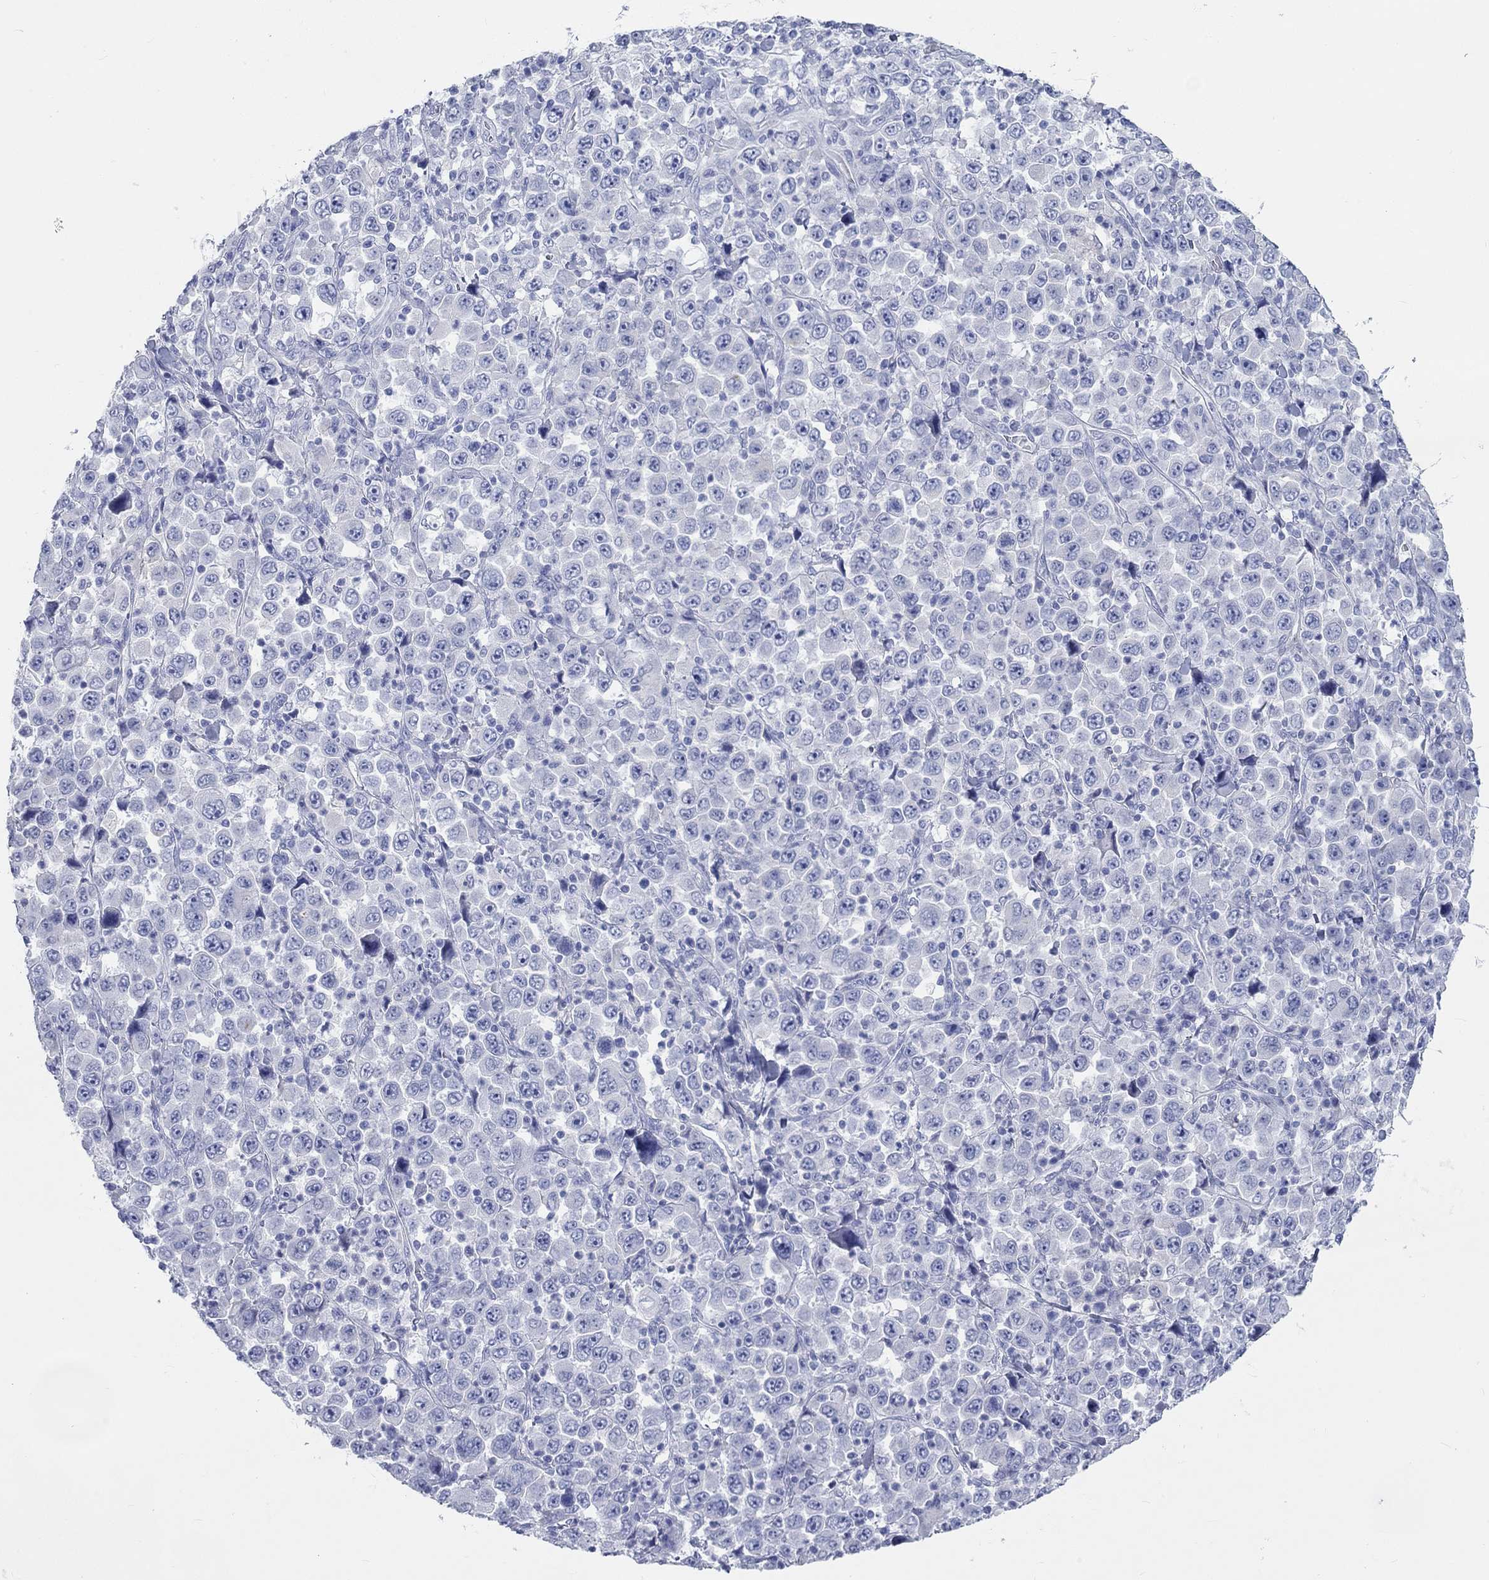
{"staining": {"intensity": "negative", "quantity": "none", "location": "none"}, "tissue": "stomach cancer", "cell_type": "Tumor cells", "image_type": "cancer", "snomed": [{"axis": "morphology", "description": "Normal tissue, NOS"}, {"axis": "morphology", "description": "Adenocarcinoma, NOS"}, {"axis": "topography", "description": "Stomach, upper"}, {"axis": "topography", "description": "Stomach"}], "caption": "High magnification brightfield microscopy of adenocarcinoma (stomach) stained with DAB (brown) and counterstained with hematoxylin (blue): tumor cells show no significant expression. The staining was performed using DAB to visualize the protein expression in brown, while the nuclei were stained in blue with hematoxylin (Magnification: 20x).", "gene": "SPATA9", "patient": {"sex": "male", "age": 59}}